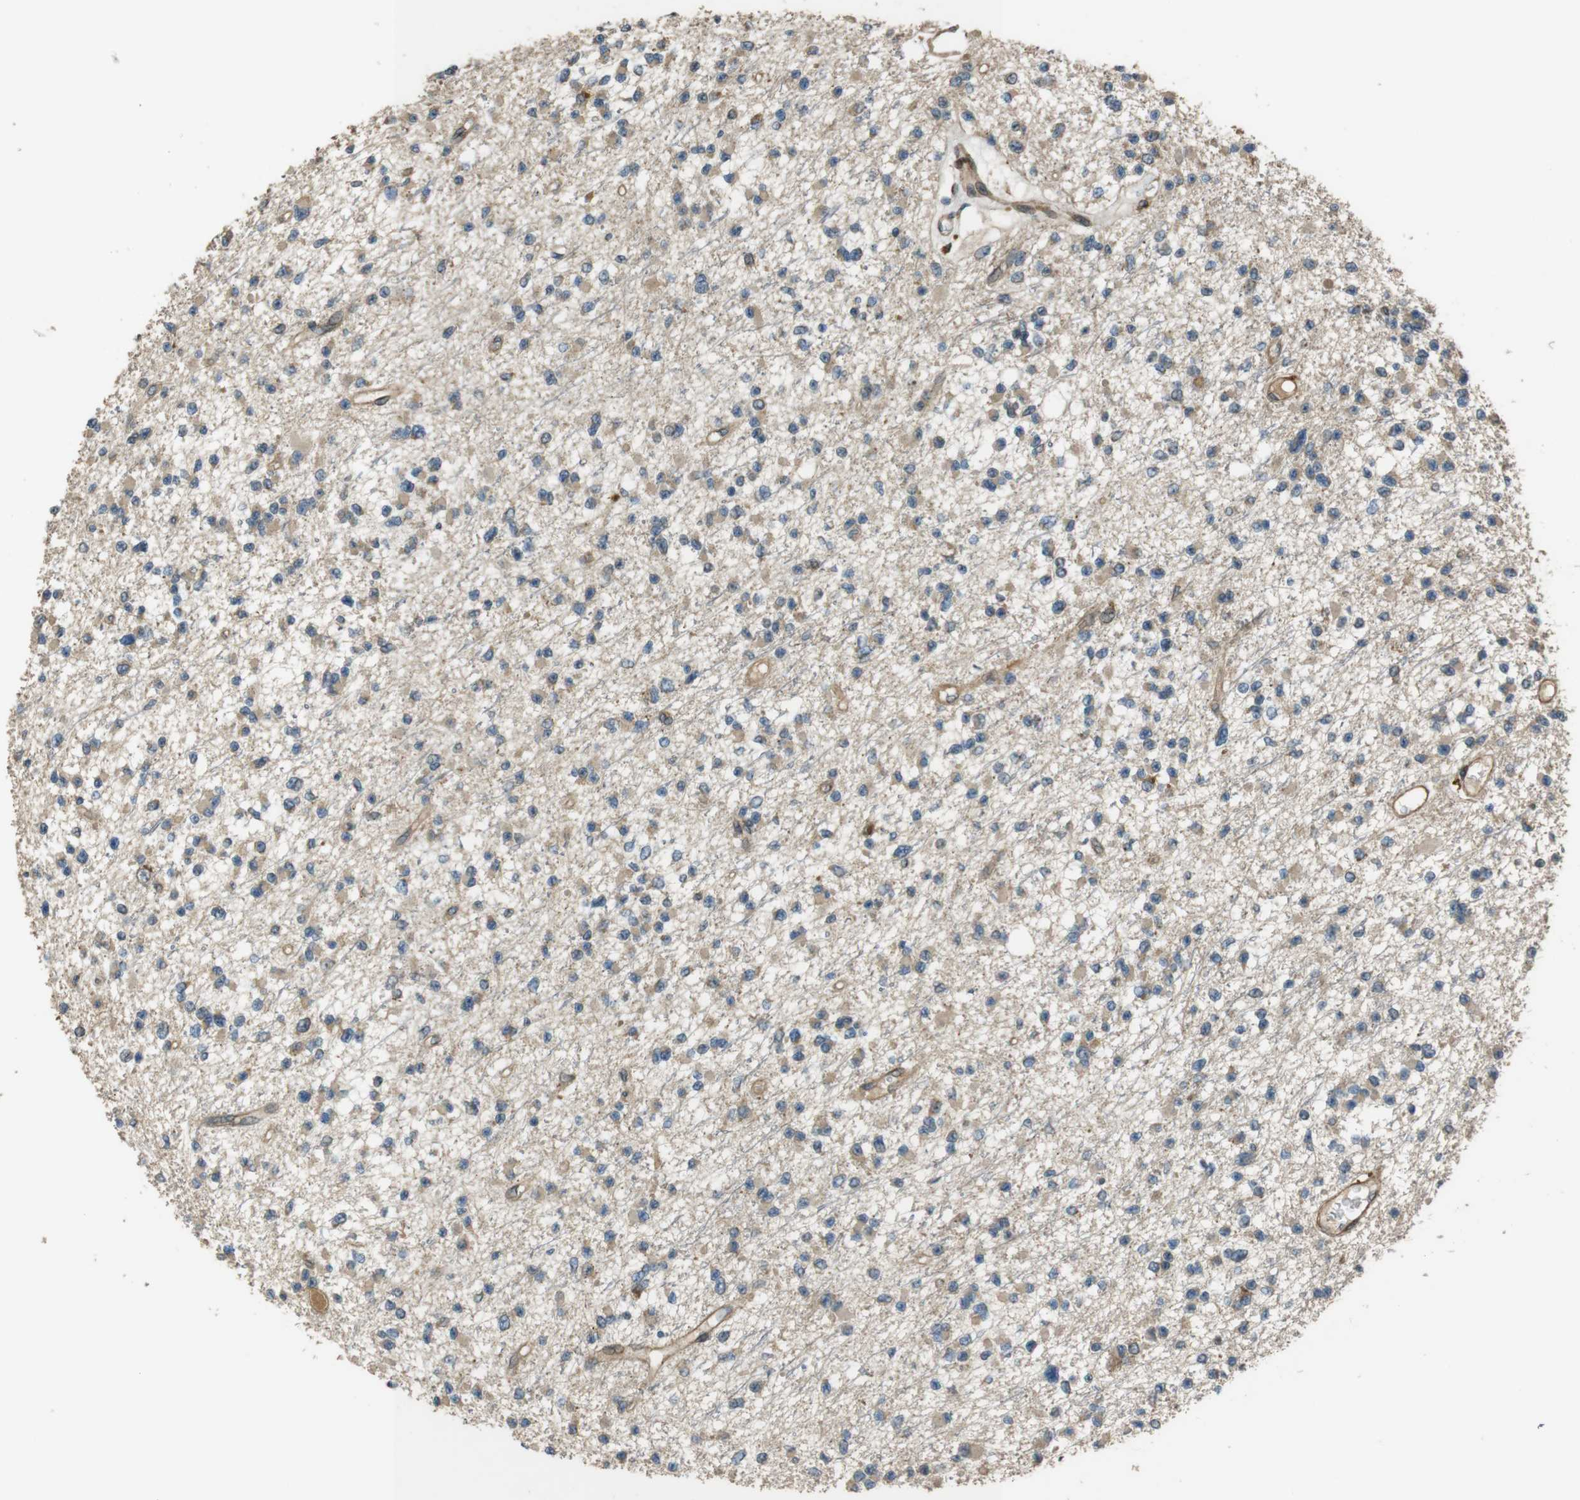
{"staining": {"intensity": "moderate", "quantity": ">75%", "location": "cytoplasmic/membranous"}, "tissue": "glioma", "cell_type": "Tumor cells", "image_type": "cancer", "snomed": [{"axis": "morphology", "description": "Glioma, malignant, Low grade"}, {"axis": "topography", "description": "Brain"}], "caption": "This image demonstrates immunohistochemistry (IHC) staining of malignant glioma (low-grade), with medium moderate cytoplasmic/membranous expression in approximately >75% of tumor cells.", "gene": "MSRB3", "patient": {"sex": "female", "age": 22}}